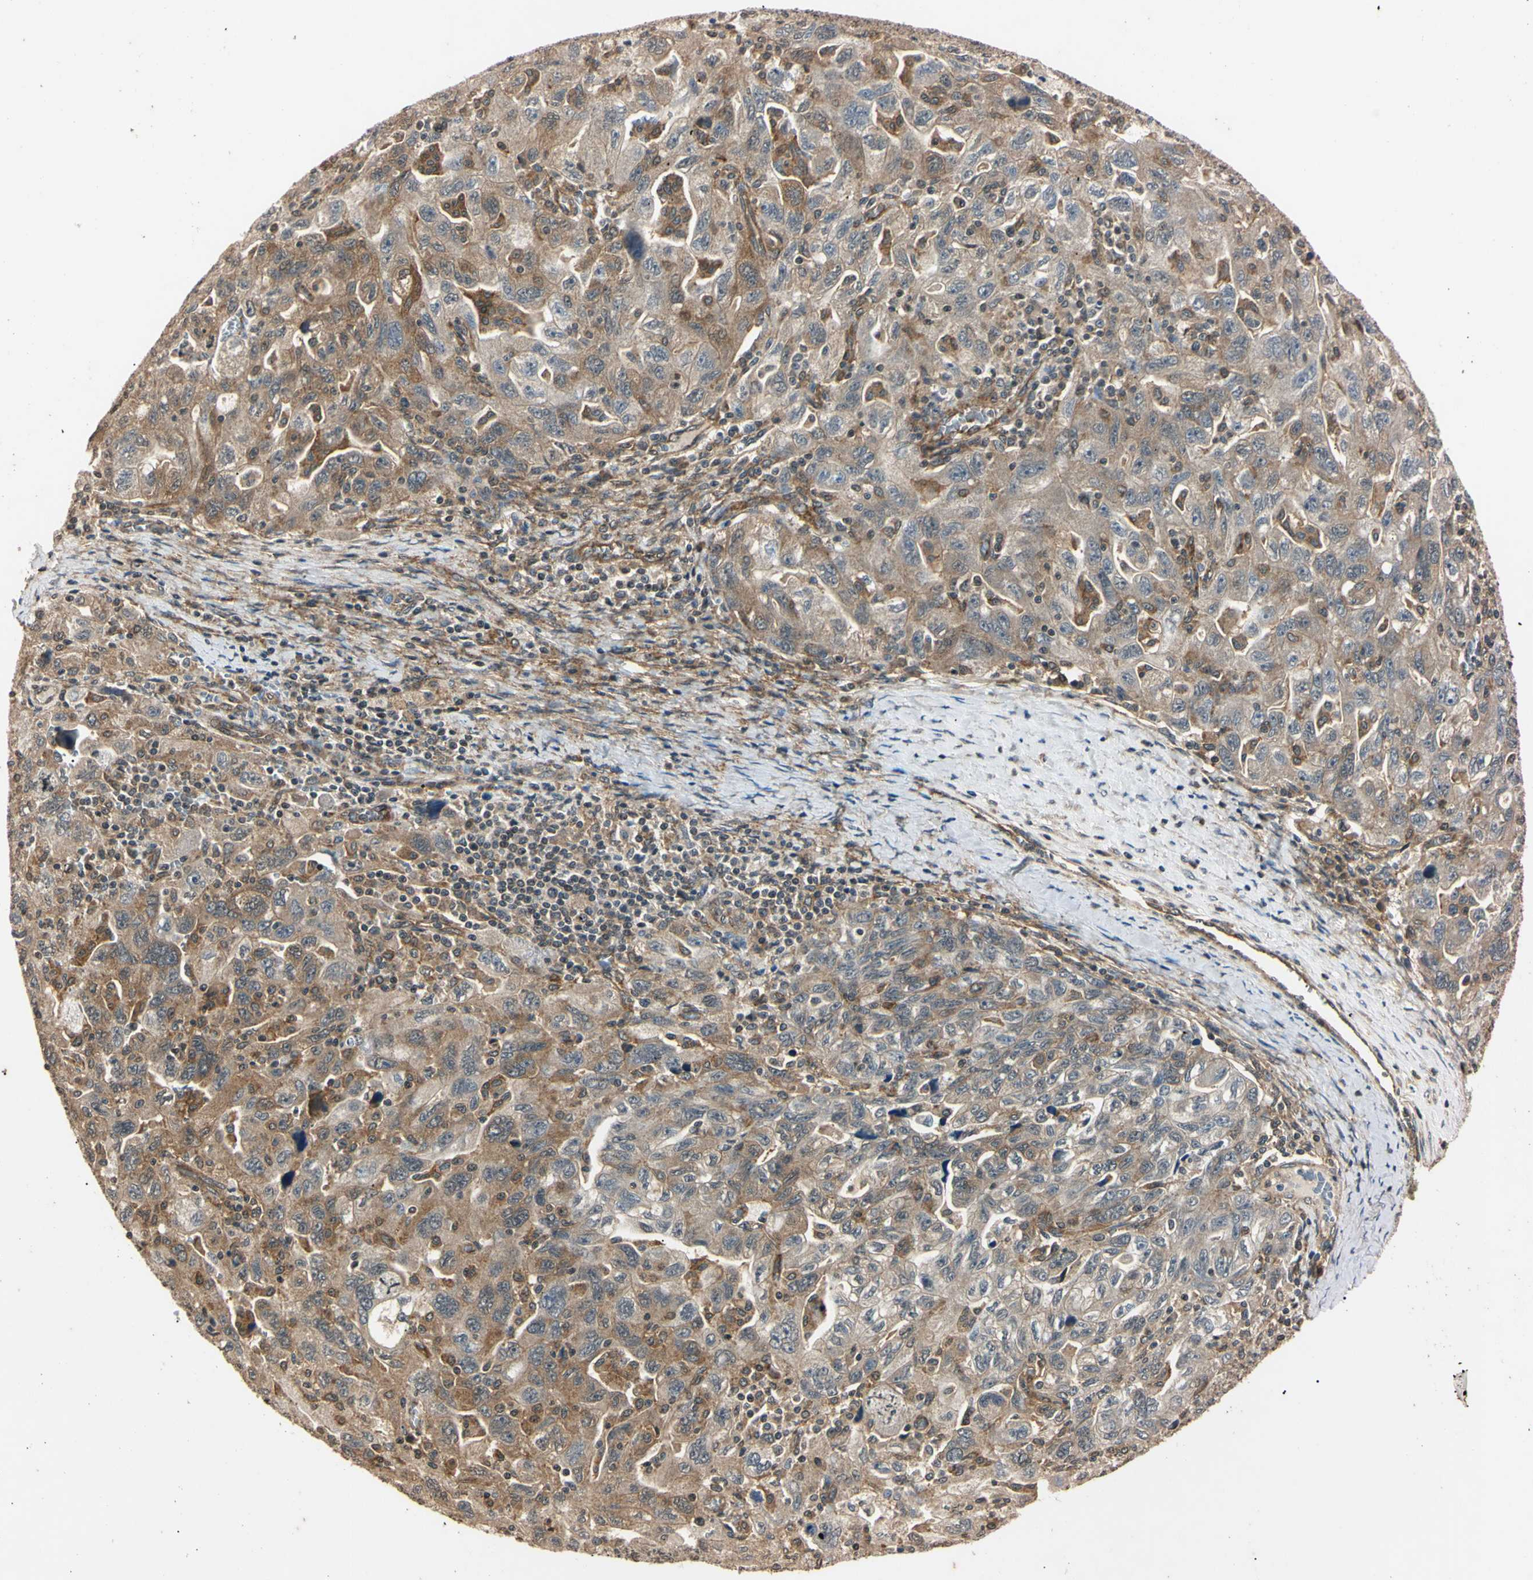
{"staining": {"intensity": "strong", "quantity": "<25%", "location": "cytoplasmic/membranous"}, "tissue": "ovarian cancer", "cell_type": "Tumor cells", "image_type": "cancer", "snomed": [{"axis": "morphology", "description": "Carcinoma, NOS"}, {"axis": "morphology", "description": "Cystadenocarcinoma, serous, NOS"}, {"axis": "topography", "description": "Ovary"}], "caption": "DAB immunohistochemical staining of ovarian cancer displays strong cytoplasmic/membranous protein staining in about <25% of tumor cells. (DAB = brown stain, brightfield microscopy at high magnification).", "gene": "EPN1", "patient": {"sex": "female", "age": 69}}